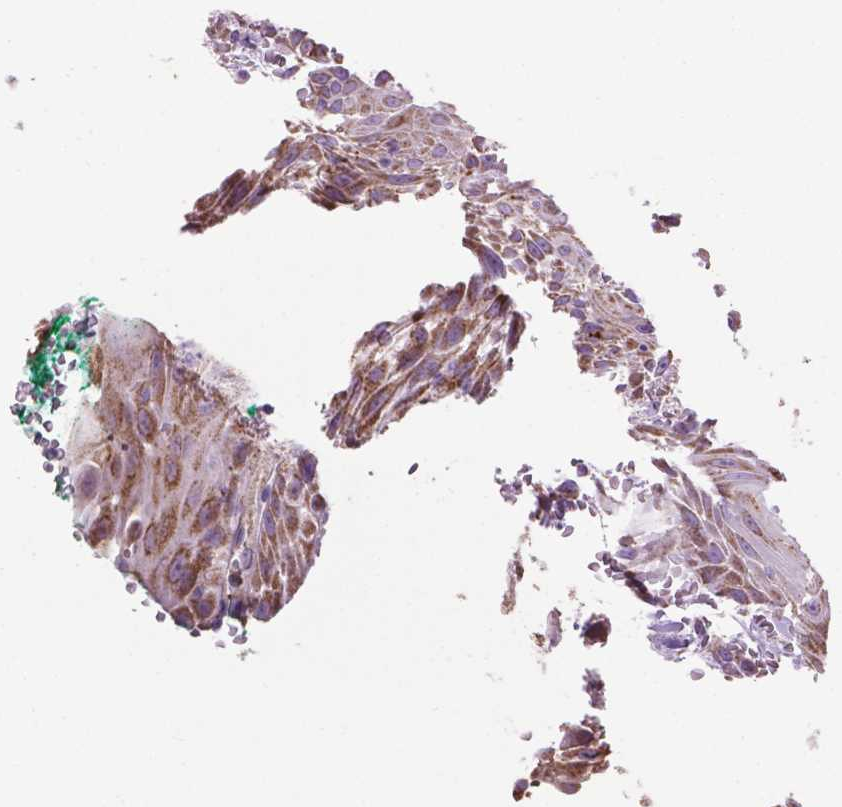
{"staining": {"intensity": "moderate", "quantity": ">75%", "location": "cytoplasmic/membranous"}, "tissue": "head and neck cancer", "cell_type": "Tumor cells", "image_type": "cancer", "snomed": [{"axis": "morphology", "description": "Squamous cell carcinoma, NOS"}, {"axis": "topography", "description": "Head-Neck"}], "caption": "Head and neck squamous cell carcinoma stained for a protein demonstrates moderate cytoplasmic/membranous positivity in tumor cells.", "gene": "VDAC1", "patient": {"sex": "male", "age": 69}}